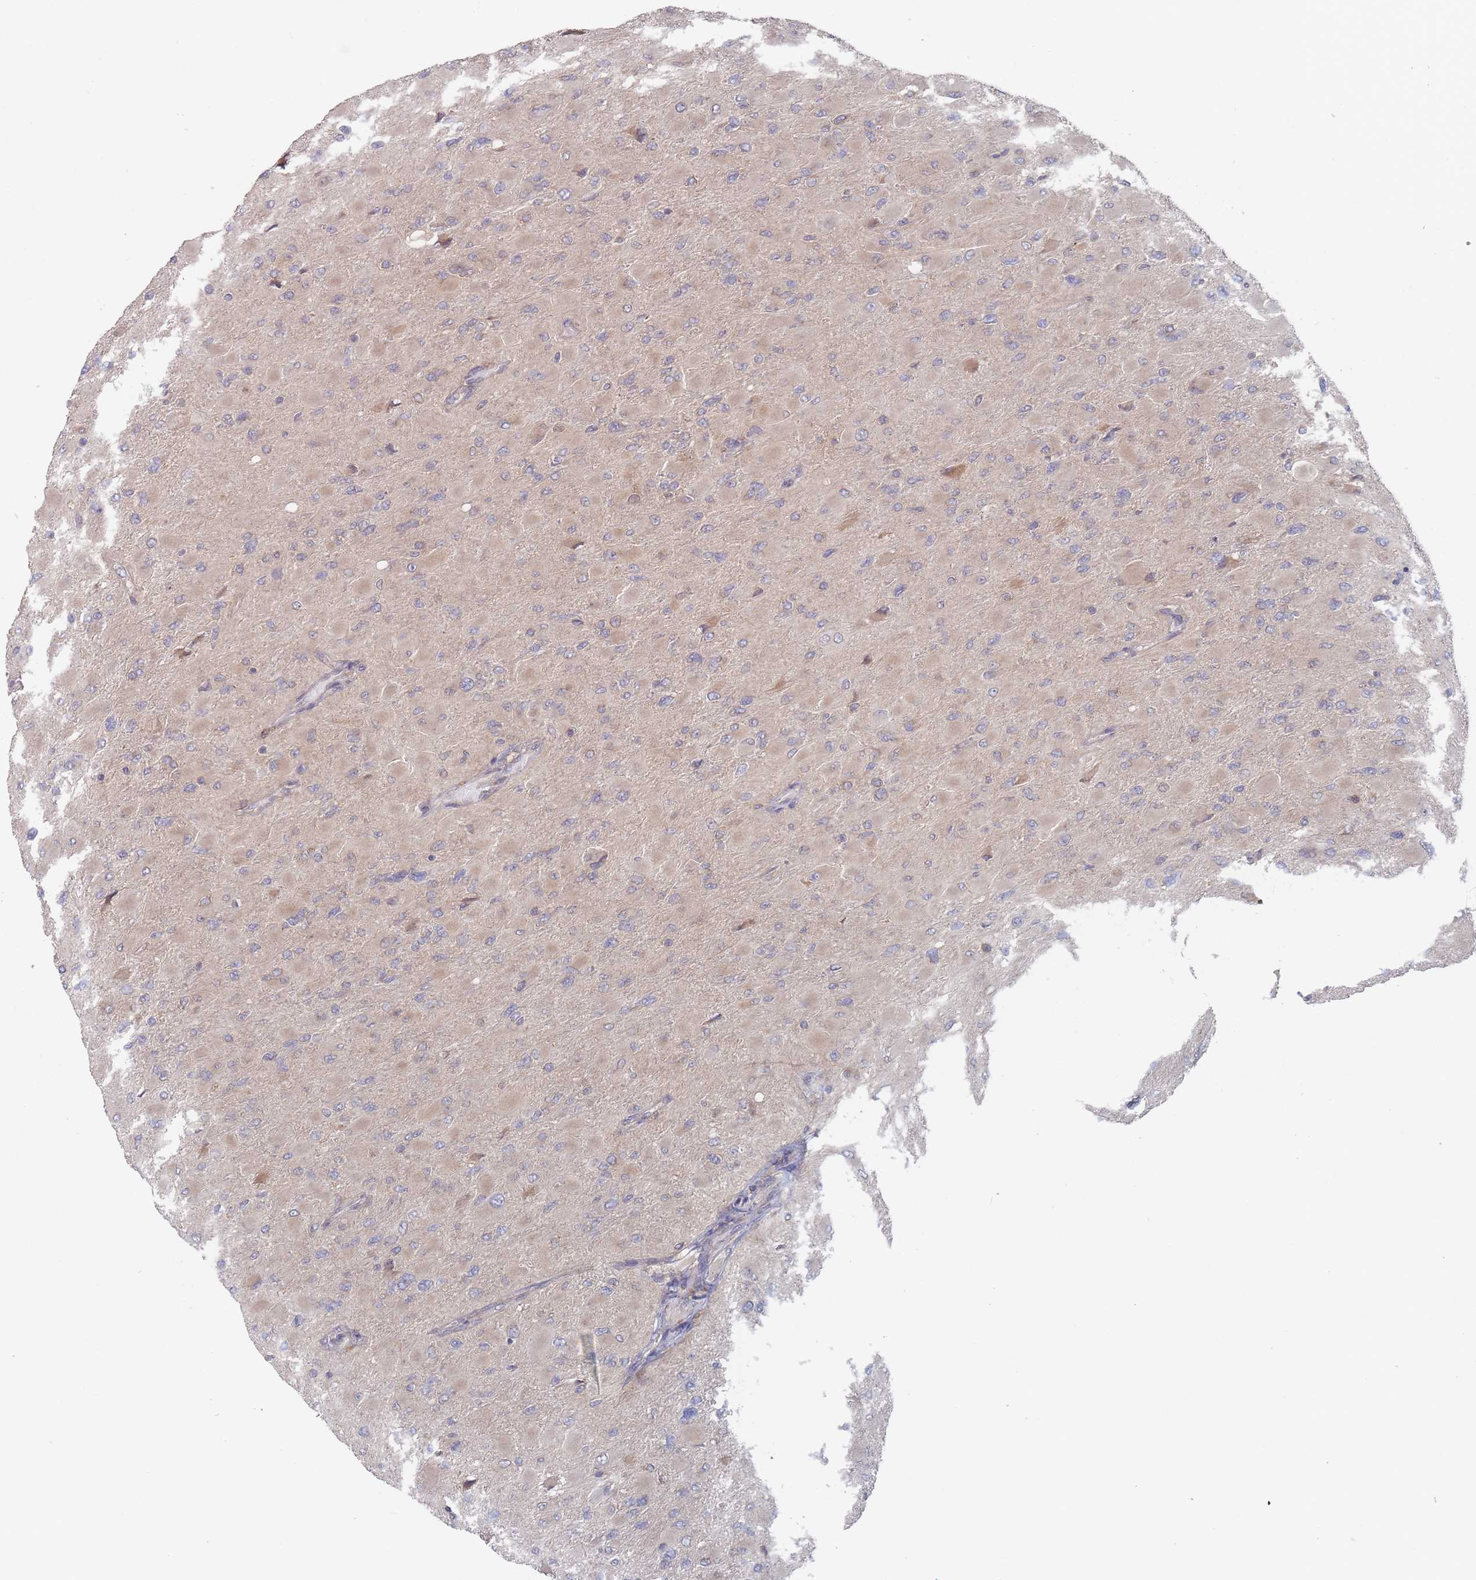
{"staining": {"intensity": "weak", "quantity": "<25%", "location": "cytoplasmic/membranous"}, "tissue": "glioma", "cell_type": "Tumor cells", "image_type": "cancer", "snomed": [{"axis": "morphology", "description": "Glioma, malignant, High grade"}, {"axis": "topography", "description": "Cerebral cortex"}], "caption": "This is a photomicrograph of immunohistochemistry (IHC) staining of glioma, which shows no staining in tumor cells.", "gene": "EFCC1", "patient": {"sex": "female", "age": 36}}